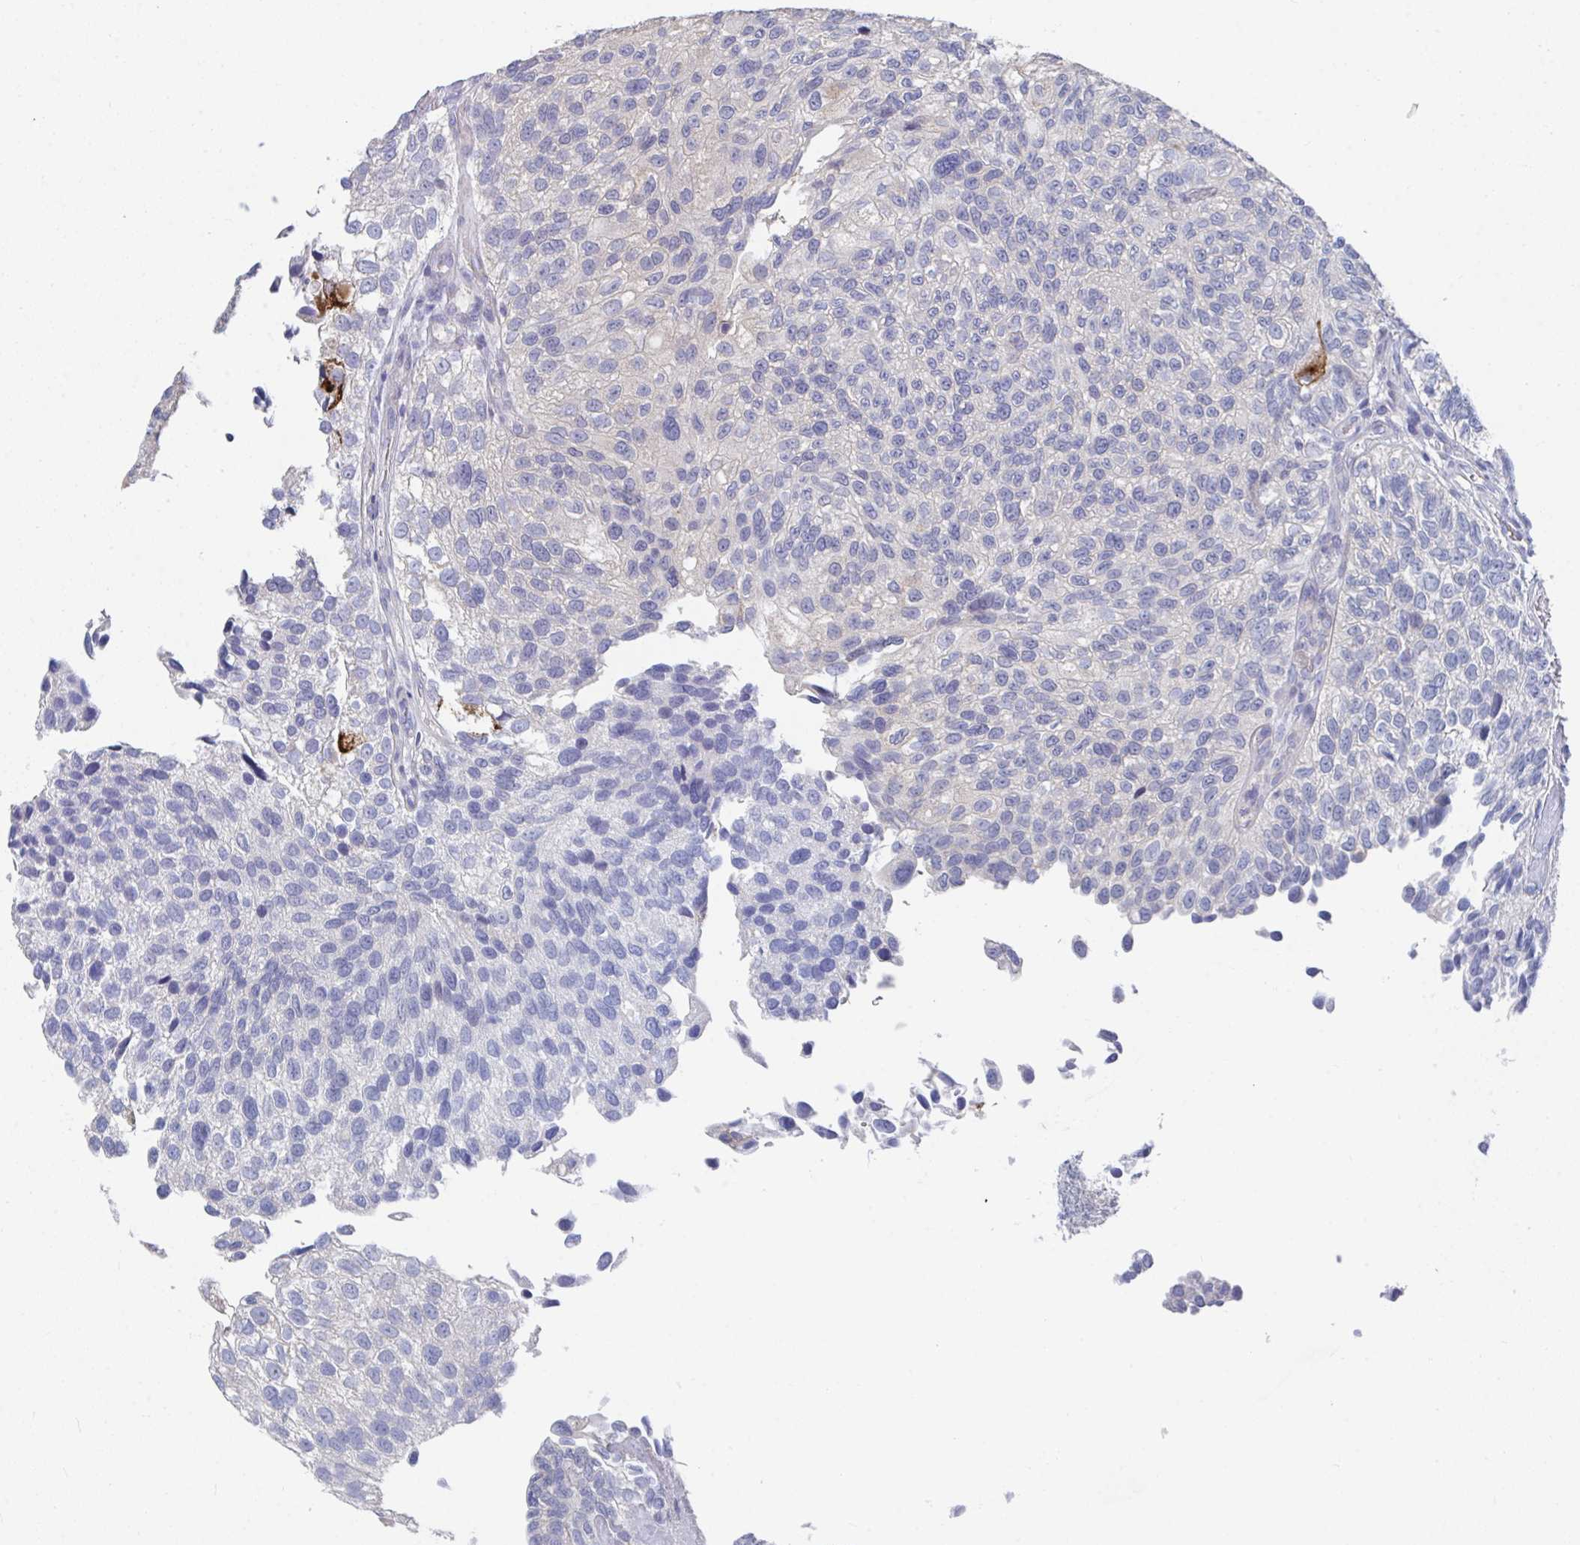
{"staining": {"intensity": "negative", "quantity": "none", "location": "none"}, "tissue": "urothelial cancer", "cell_type": "Tumor cells", "image_type": "cancer", "snomed": [{"axis": "morphology", "description": "Urothelial carcinoma, NOS"}, {"axis": "topography", "description": "Urinary bladder"}], "caption": "An image of transitional cell carcinoma stained for a protein reveals no brown staining in tumor cells. (Stains: DAB (3,3'-diaminobenzidine) immunohistochemistry (IHC) with hematoxylin counter stain, Microscopy: brightfield microscopy at high magnification).", "gene": "KCNK5", "patient": {"sex": "male", "age": 87}}